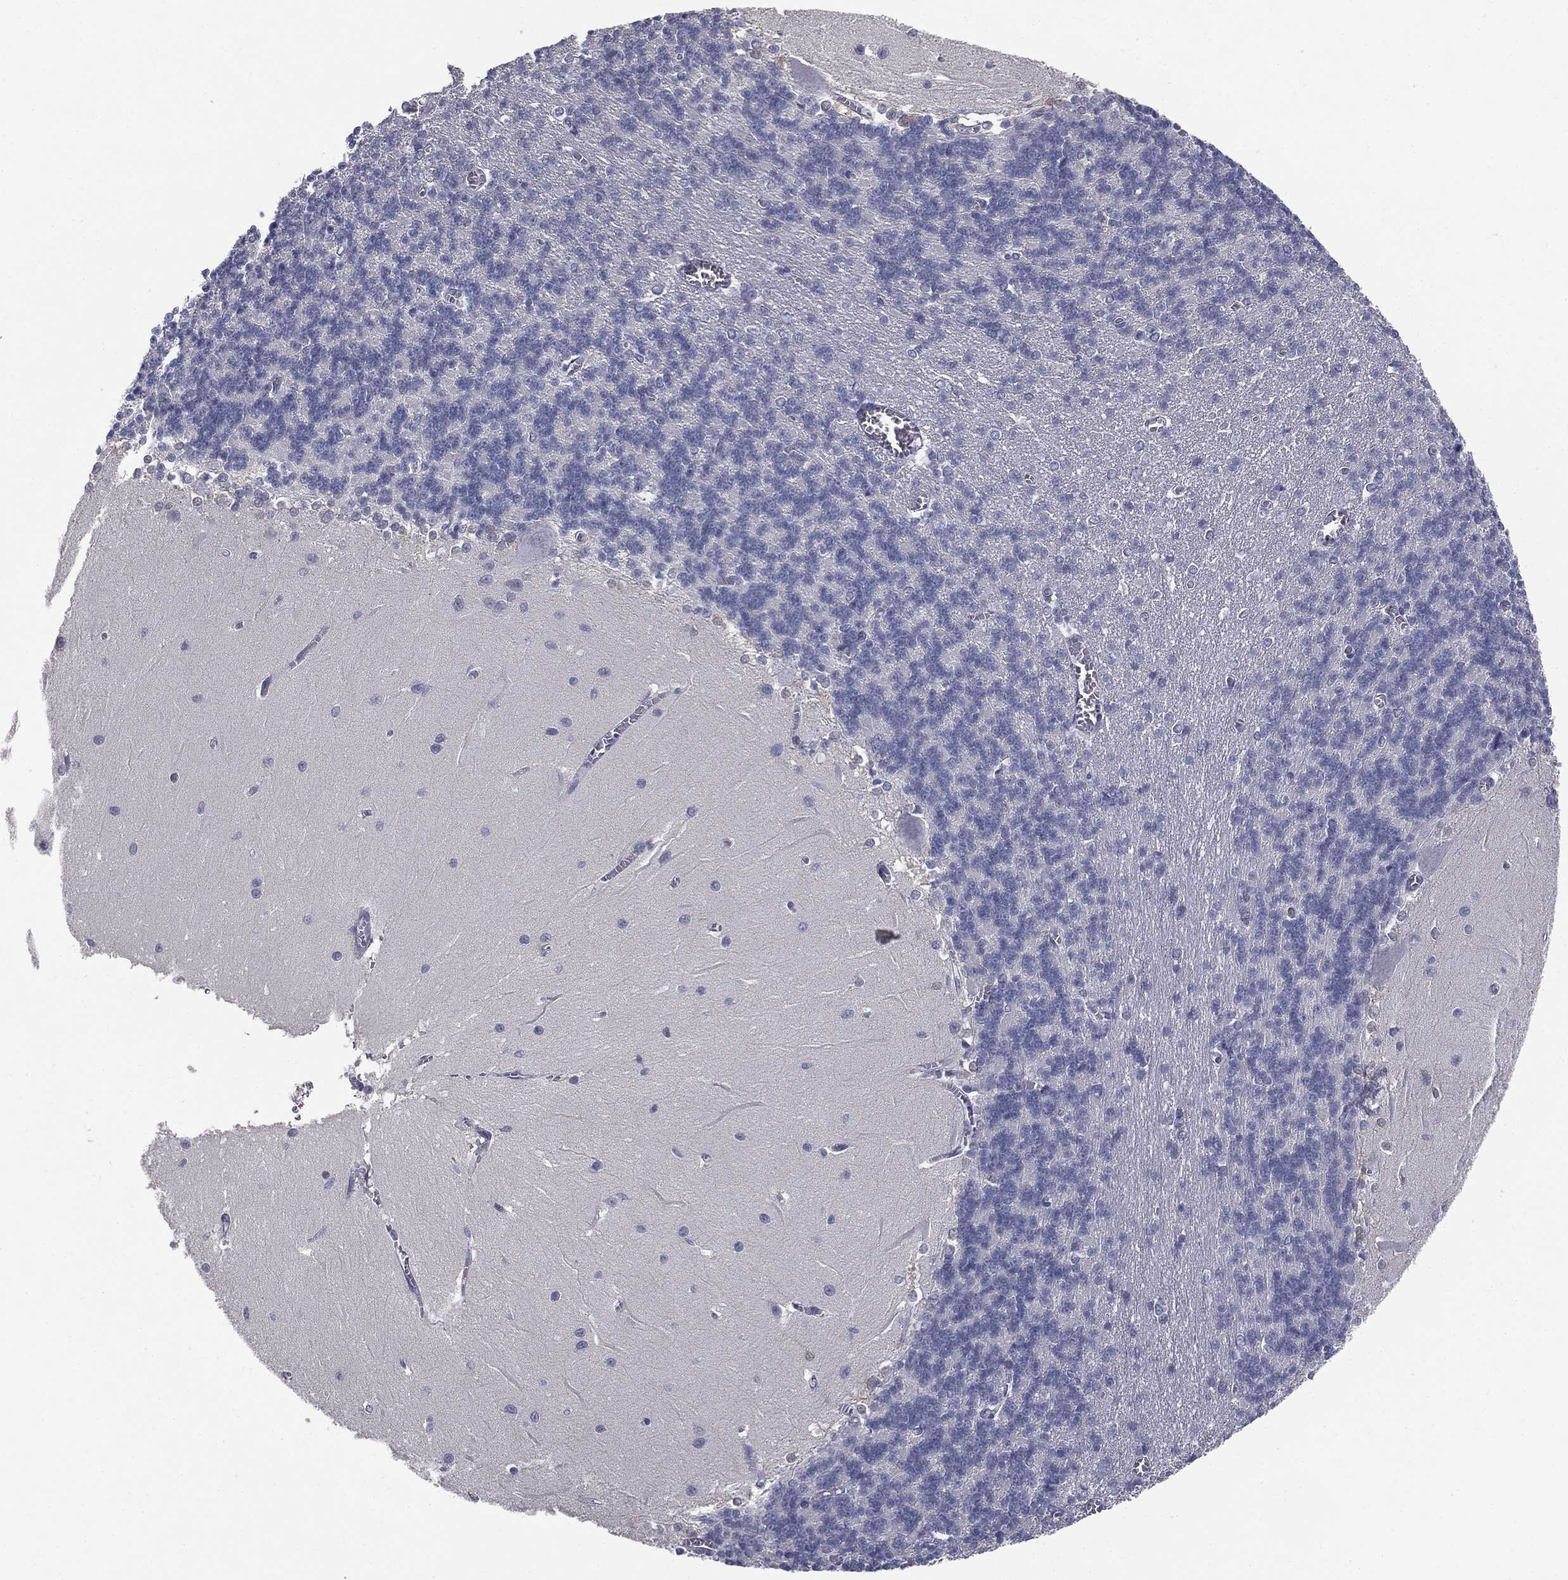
{"staining": {"intensity": "negative", "quantity": "none", "location": "none"}, "tissue": "cerebellum", "cell_type": "Cells in granular layer", "image_type": "normal", "snomed": [{"axis": "morphology", "description": "Normal tissue, NOS"}, {"axis": "topography", "description": "Cerebellum"}], "caption": "Histopathology image shows no protein positivity in cells in granular layer of benign cerebellum. (DAB (3,3'-diaminobenzidine) immunohistochemistry (IHC), high magnification).", "gene": "MUC5AC", "patient": {"sex": "male", "age": 37}}